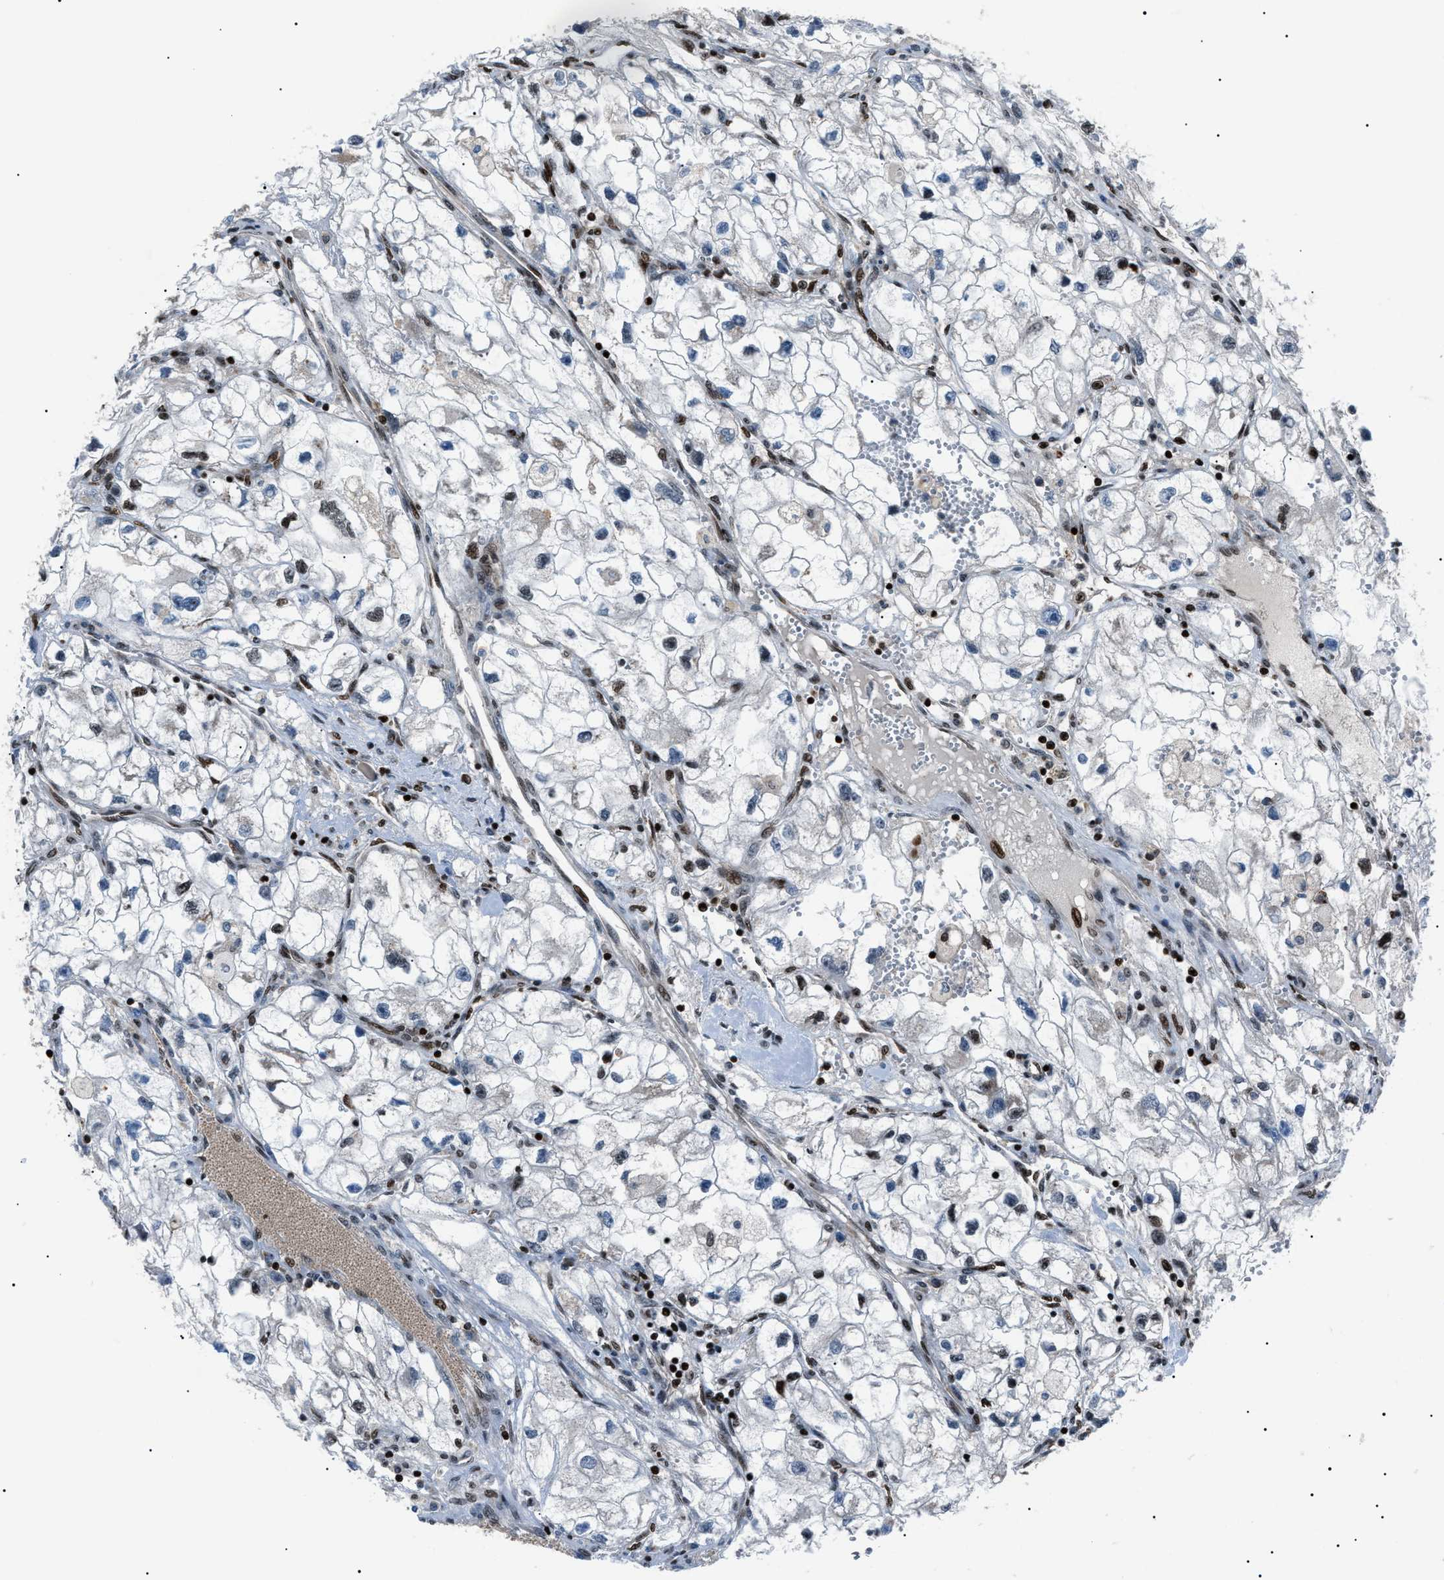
{"staining": {"intensity": "moderate", "quantity": "<25%", "location": "nuclear"}, "tissue": "renal cancer", "cell_type": "Tumor cells", "image_type": "cancer", "snomed": [{"axis": "morphology", "description": "Adenocarcinoma, NOS"}, {"axis": "topography", "description": "Kidney"}], "caption": "Protein expression by immunohistochemistry exhibits moderate nuclear positivity in about <25% of tumor cells in renal adenocarcinoma.", "gene": "PRKX", "patient": {"sex": "female", "age": 70}}